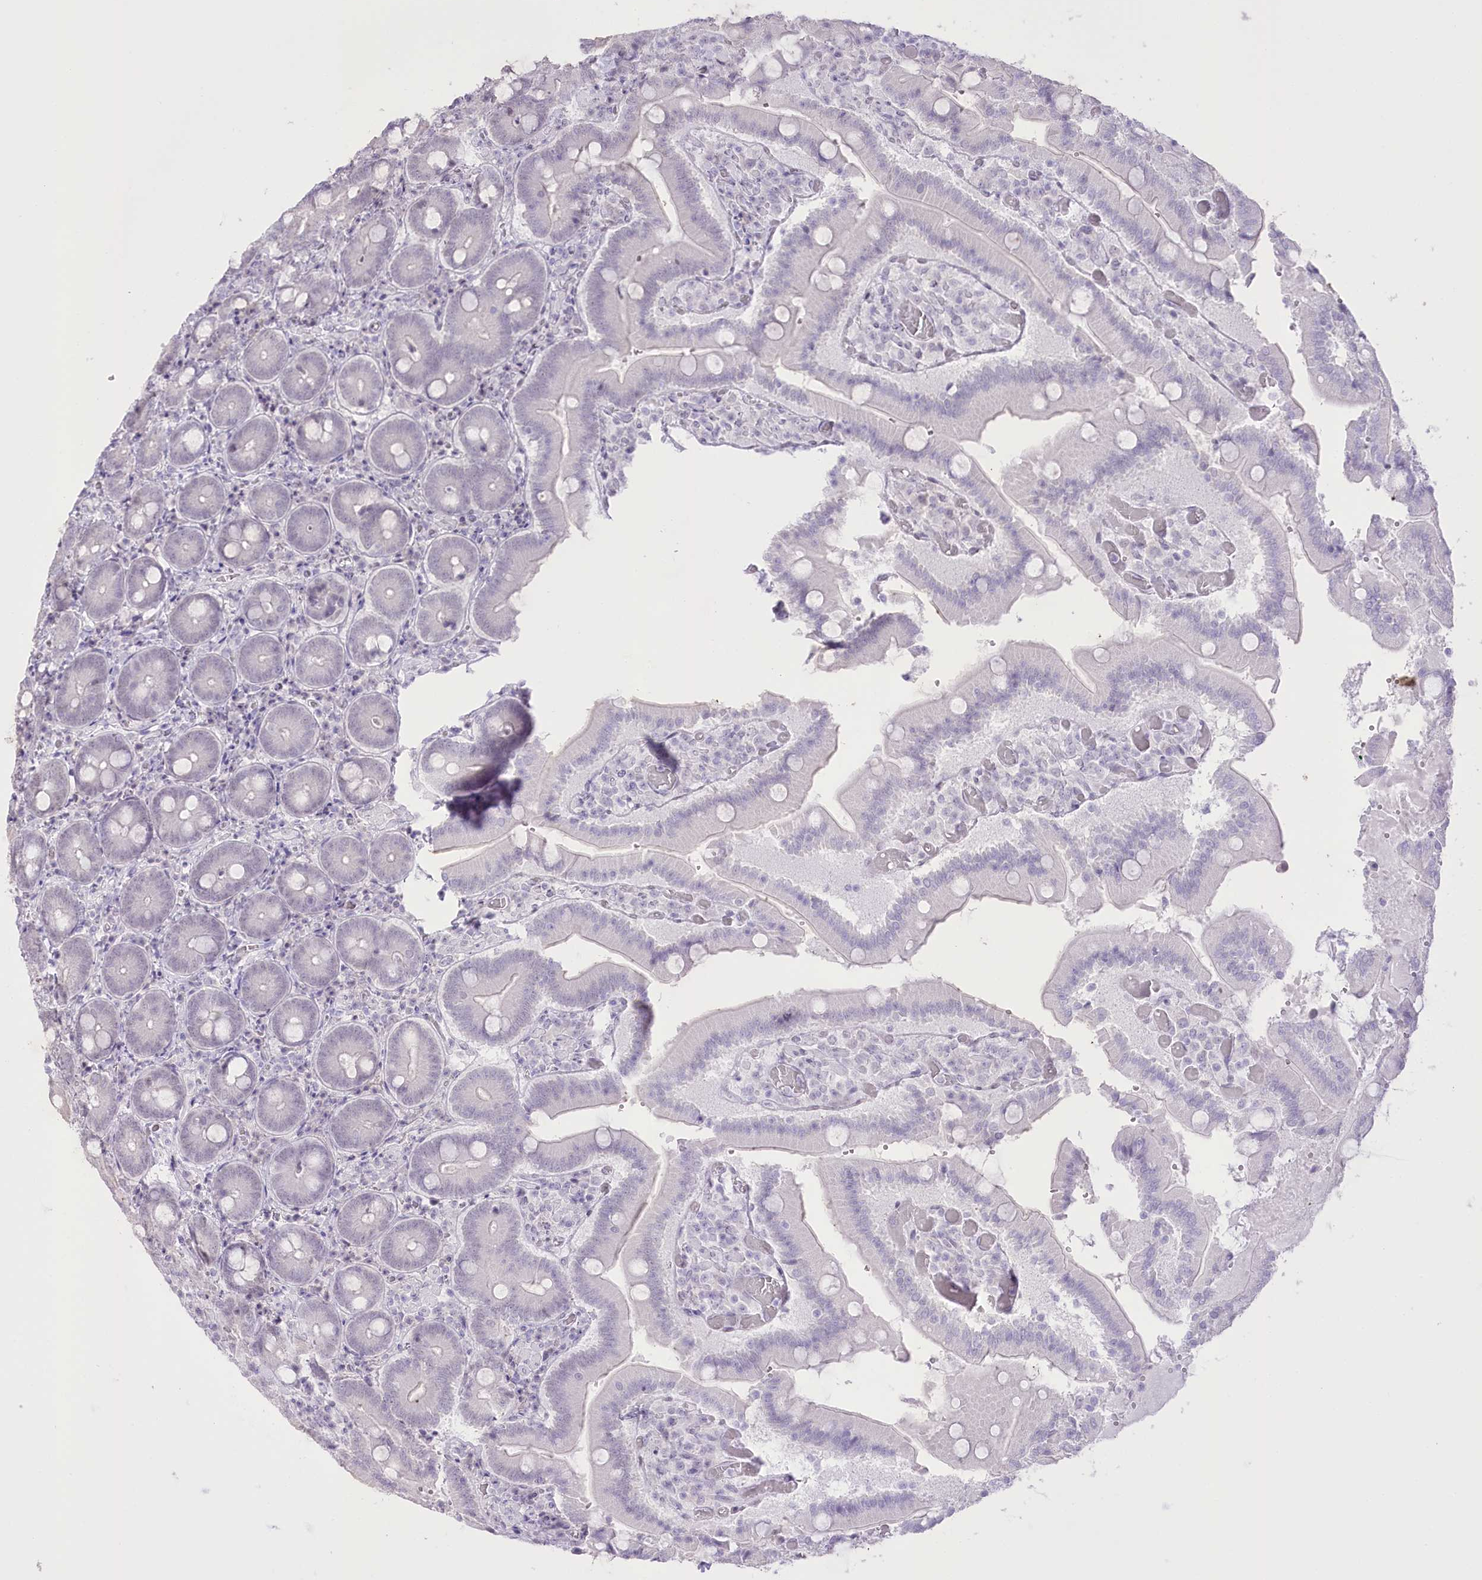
{"staining": {"intensity": "negative", "quantity": "none", "location": "none"}, "tissue": "duodenum", "cell_type": "Glandular cells", "image_type": "normal", "snomed": [{"axis": "morphology", "description": "Normal tissue, NOS"}, {"axis": "topography", "description": "Duodenum"}], "caption": "IHC image of normal duodenum: human duodenum stained with DAB displays no significant protein staining in glandular cells.", "gene": "SLC39A10", "patient": {"sex": "female", "age": 62}}